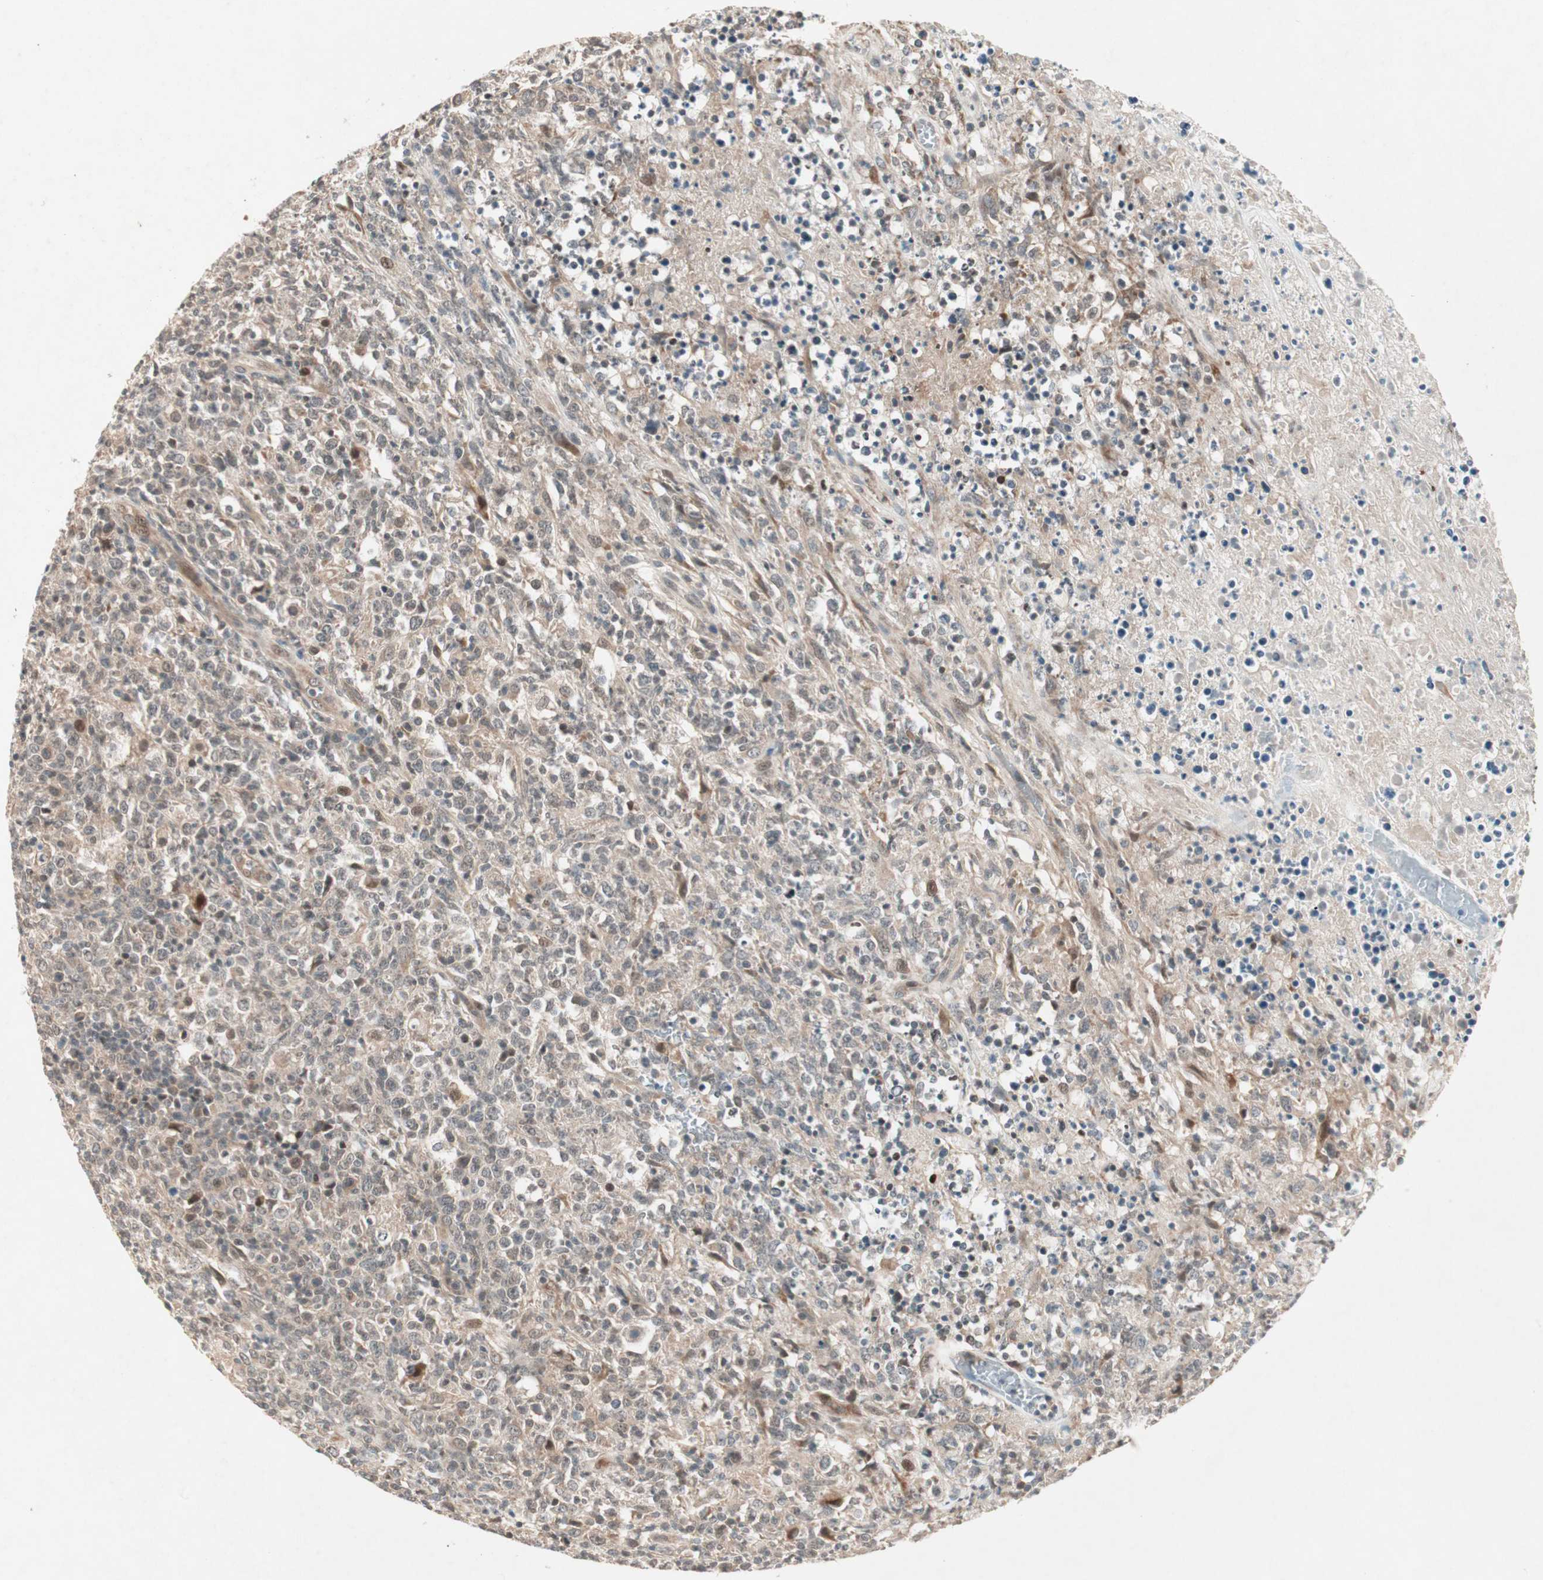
{"staining": {"intensity": "weak", "quantity": ">75%", "location": "cytoplasmic/membranous"}, "tissue": "lymphoma", "cell_type": "Tumor cells", "image_type": "cancer", "snomed": [{"axis": "morphology", "description": "Malignant lymphoma, non-Hodgkin's type, High grade"}, {"axis": "topography", "description": "Lymph node"}], "caption": "A low amount of weak cytoplasmic/membranous positivity is identified in about >75% of tumor cells in high-grade malignant lymphoma, non-Hodgkin's type tissue.", "gene": "PGBD1", "patient": {"sex": "female", "age": 84}}